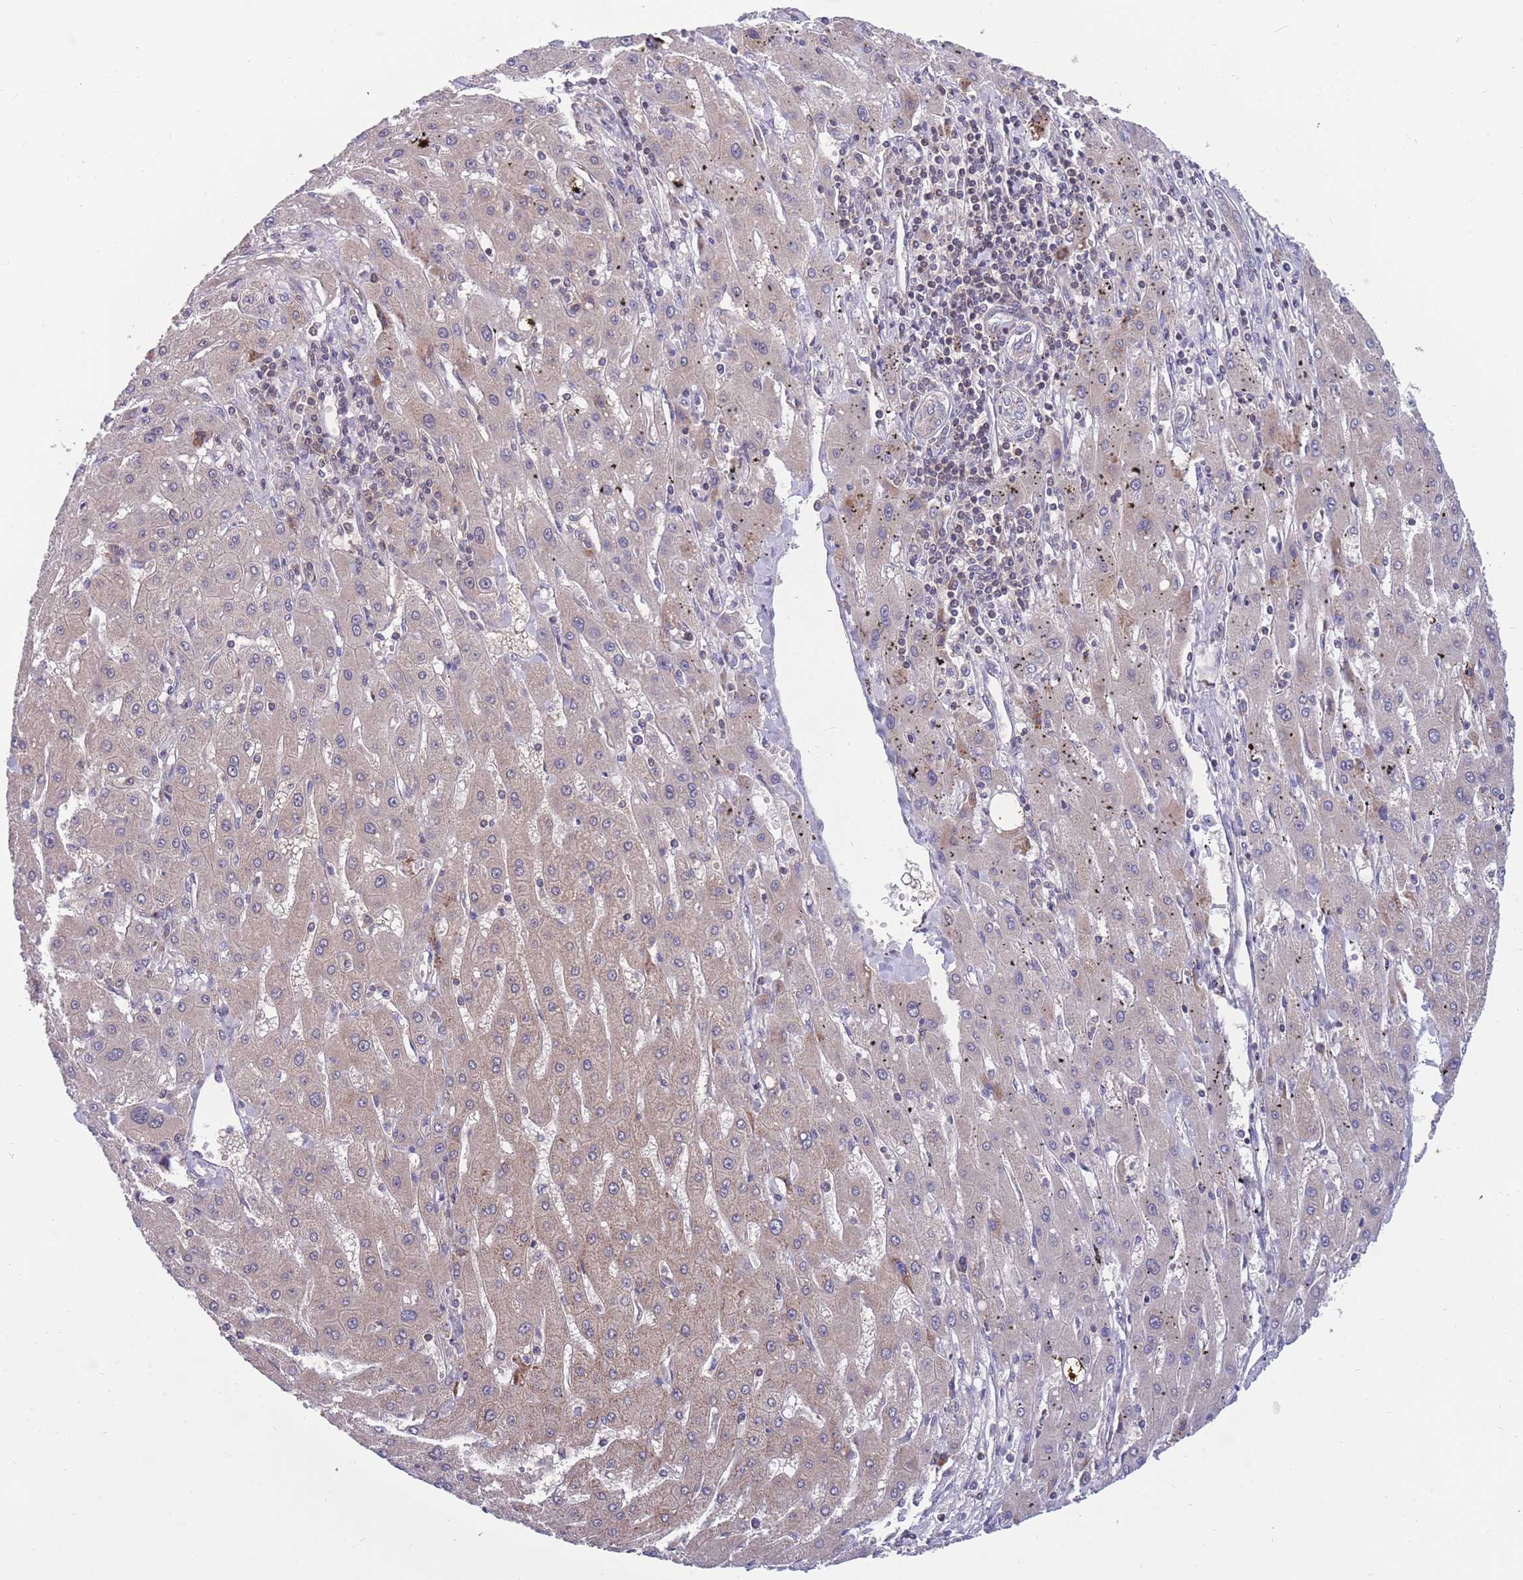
{"staining": {"intensity": "weak", "quantity": ">75%", "location": "cytoplasmic/membranous"}, "tissue": "liver cancer", "cell_type": "Tumor cells", "image_type": "cancer", "snomed": [{"axis": "morphology", "description": "Carcinoma, Hepatocellular, NOS"}, {"axis": "topography", "description": "Liver"}], "caption": "A brown stain highlights weak cytoplasmic/membranous expression of a protein in human hepatocellular carcinoma (liver) tumor cells.", "gene": "UBE2N", "patient": {"sex": "male", "age": 72}}